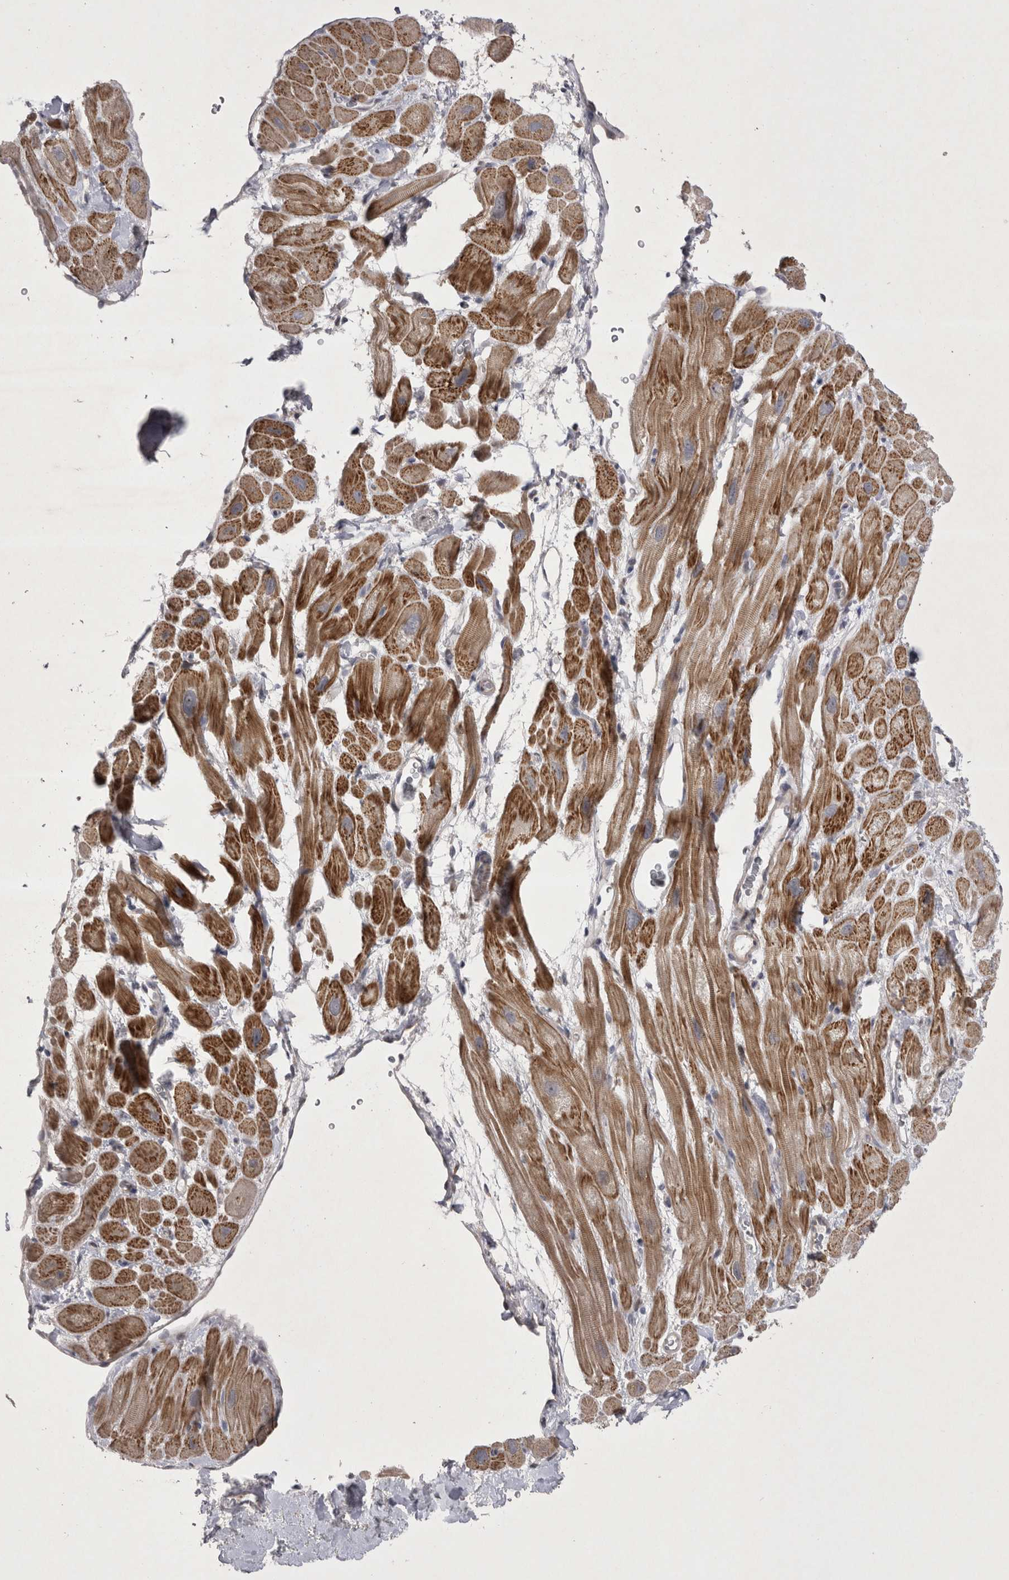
{"staining": {"intensity": "moderate", "quantity": "25%-75%", "location": "cytoplasmic/membranous"}, "tissue": "heart muscle", "cell_type": "Cardiomyocytes", "image_type": "normal", "snomed": [{"axis": "morphology", "description": "Normal tissue, NOS"}, {"axis": "topography", "description": "Heart"}], "caption": "A high-resolution image shows IHC staining of benign heart muscle, which demonstrates moderate cytoplasmic/membranous staining in about 25%-75% of cardiomyocytes. (Brightfield microscopy of DAB IHC at high magnification).", "gene": "CTBS", "patient": {"sex": "male", "age": 49}}